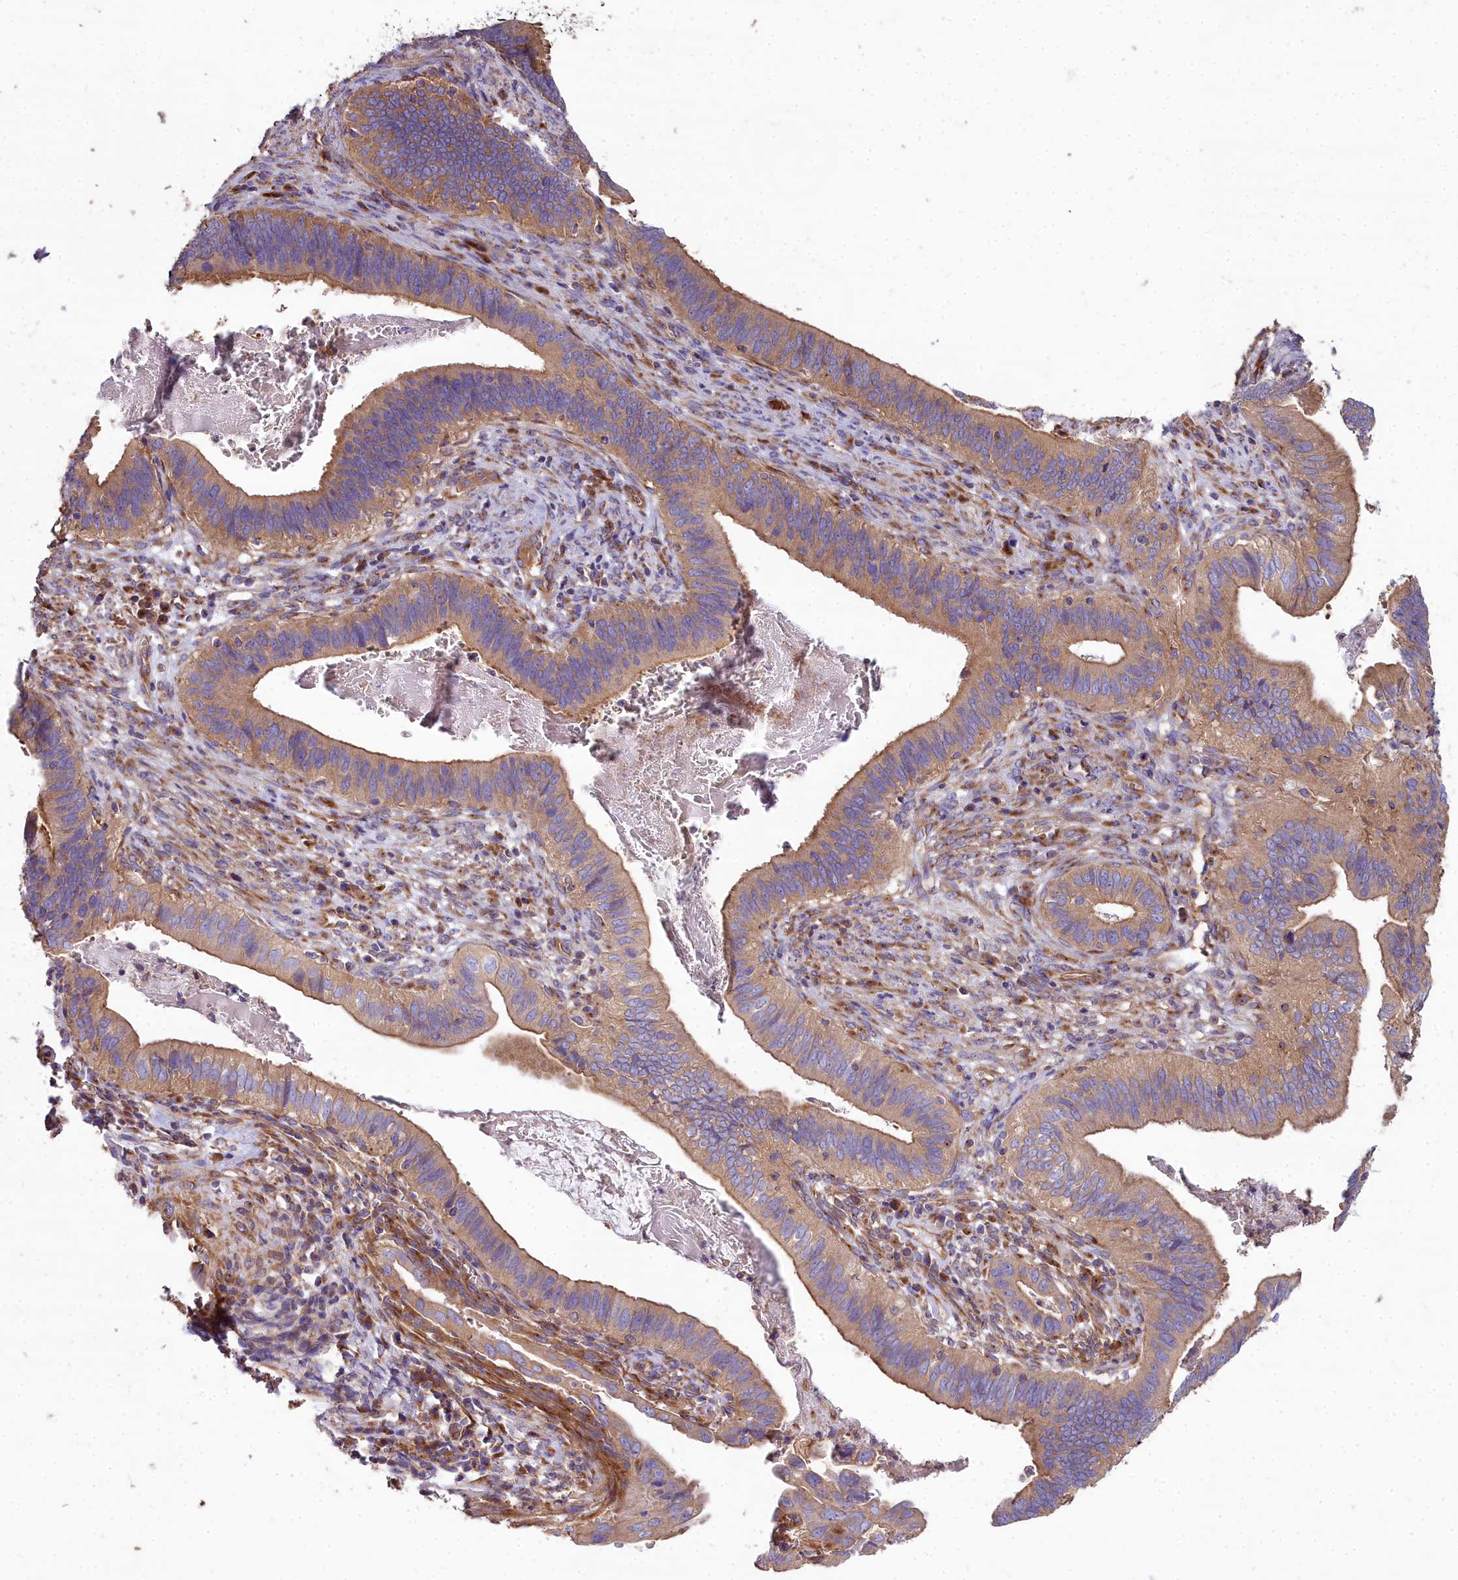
{"staining": {"intensity": "moderate", "quantity": ">75%", "location": "cytoplasmic/membranous"}, "tissue": "cervical cancer", "cell_type": "Tumor cells", "image_type": "cancer", "snomed": [{"axis": "morphology", "description": "Adenocarcinoma, NOS"}, {"axis": "topography", "description": "Cervix"}], "caption": "A micrograph of human cervical adenocarcinoma stained for a protein displays moderate cytoplasmic/membranous brown staining in tumor cells. (DAB = brown stain, brightfield microscopy at high magnification).", "gene": "DCTN3", "patient": {"sex": "female", "age": 42}}